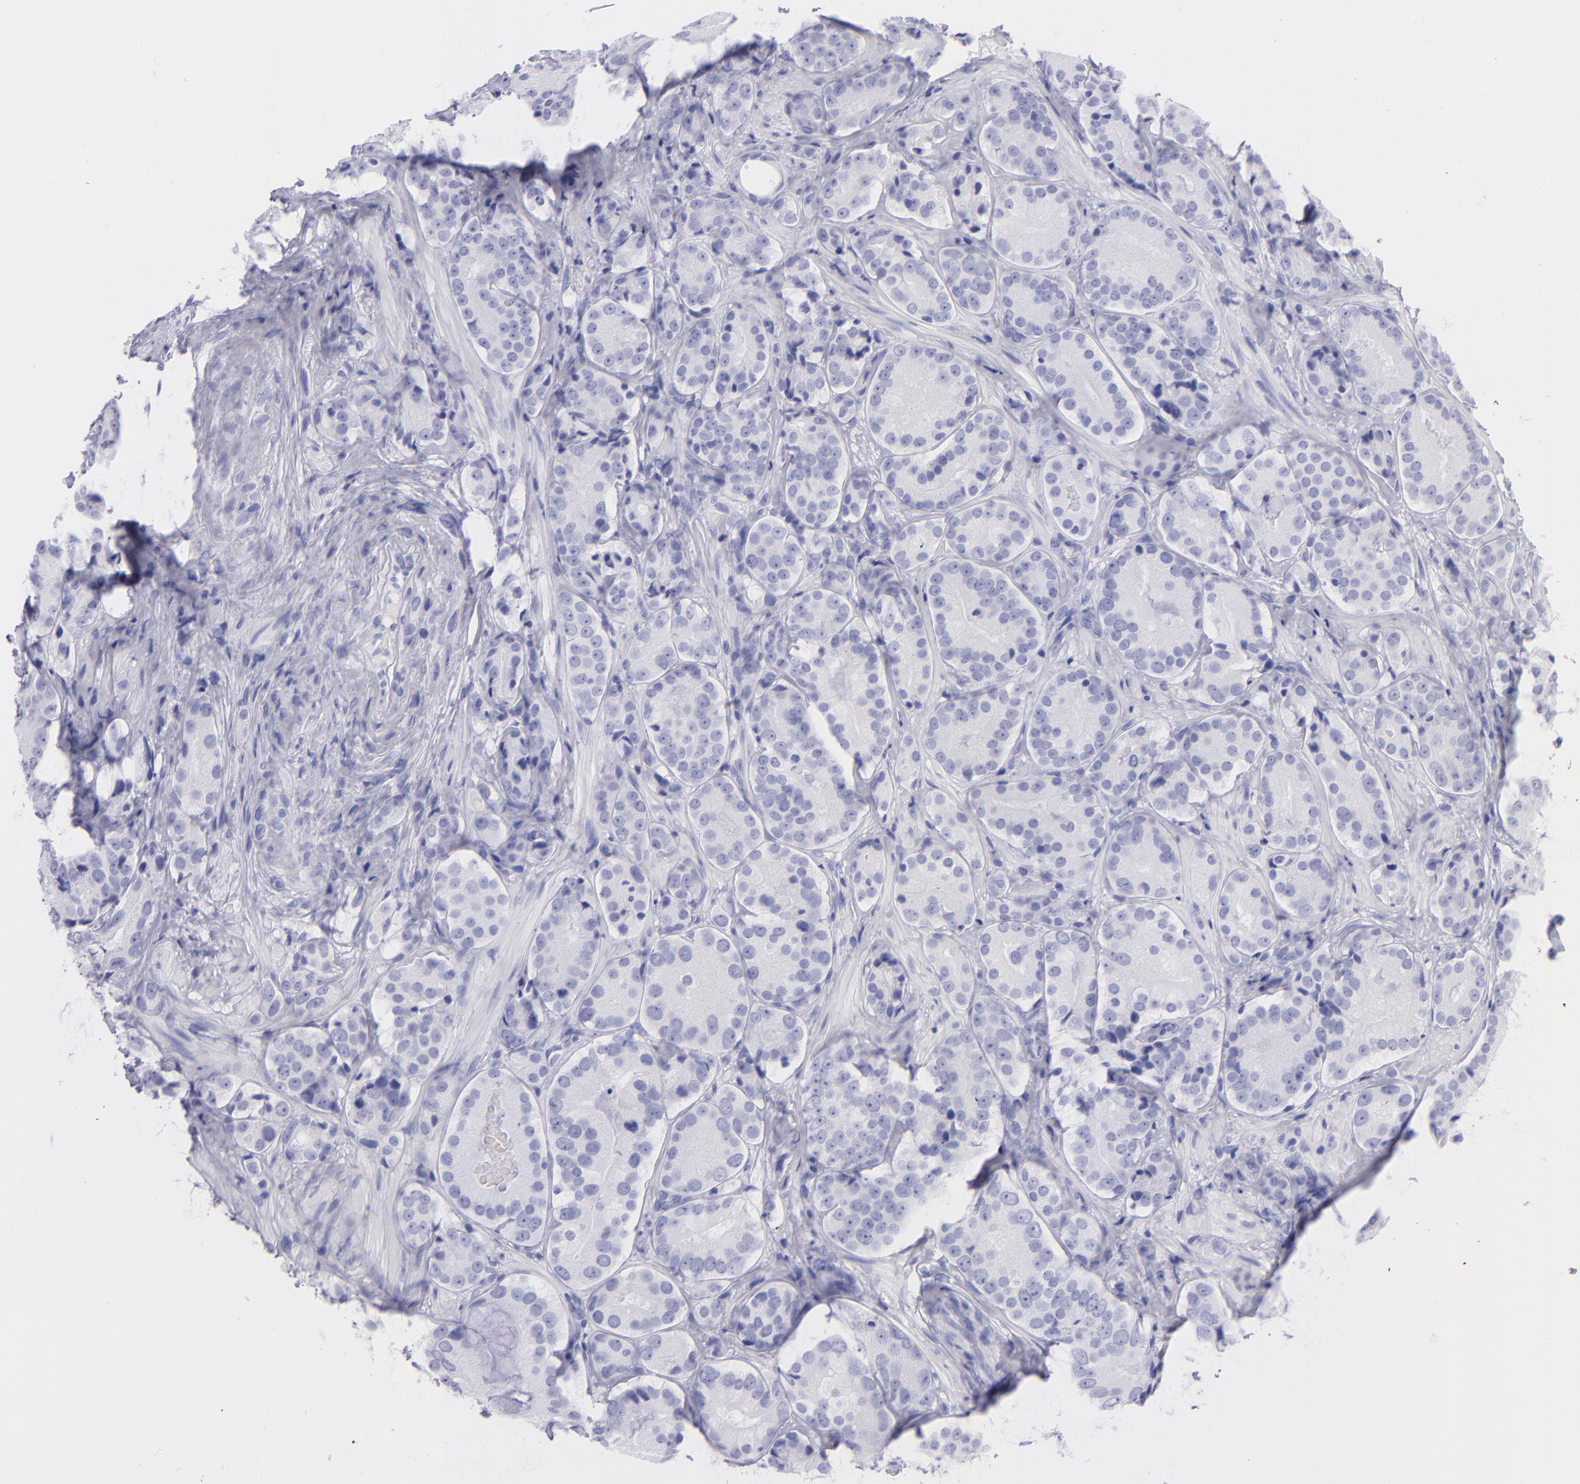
{"staining": {"intensity": "negative", "quantity": "none", "location": "none"}, "tissue": "prostate cancer", "cell_type": "Tumor cells", "image_type": "cancer", "snomed": [{"axis": "morphology", "description": "Adenocarcinoma, High grade"}, {"axis": "topography", "description": "Prostate"}], "caption": "DAB (3,3'-diaminobenzidine) immunohistochemical staining of human prostate adenocarcinoma (high-grade) exhibits no significant expression in tumor cells. (DAB (3,3'-diaminobenzidine) IHC visualized using brightfield microscopy, high magnification).", "gene": "SLC1A2", "patient": {"sex": "male", "age": 70}}